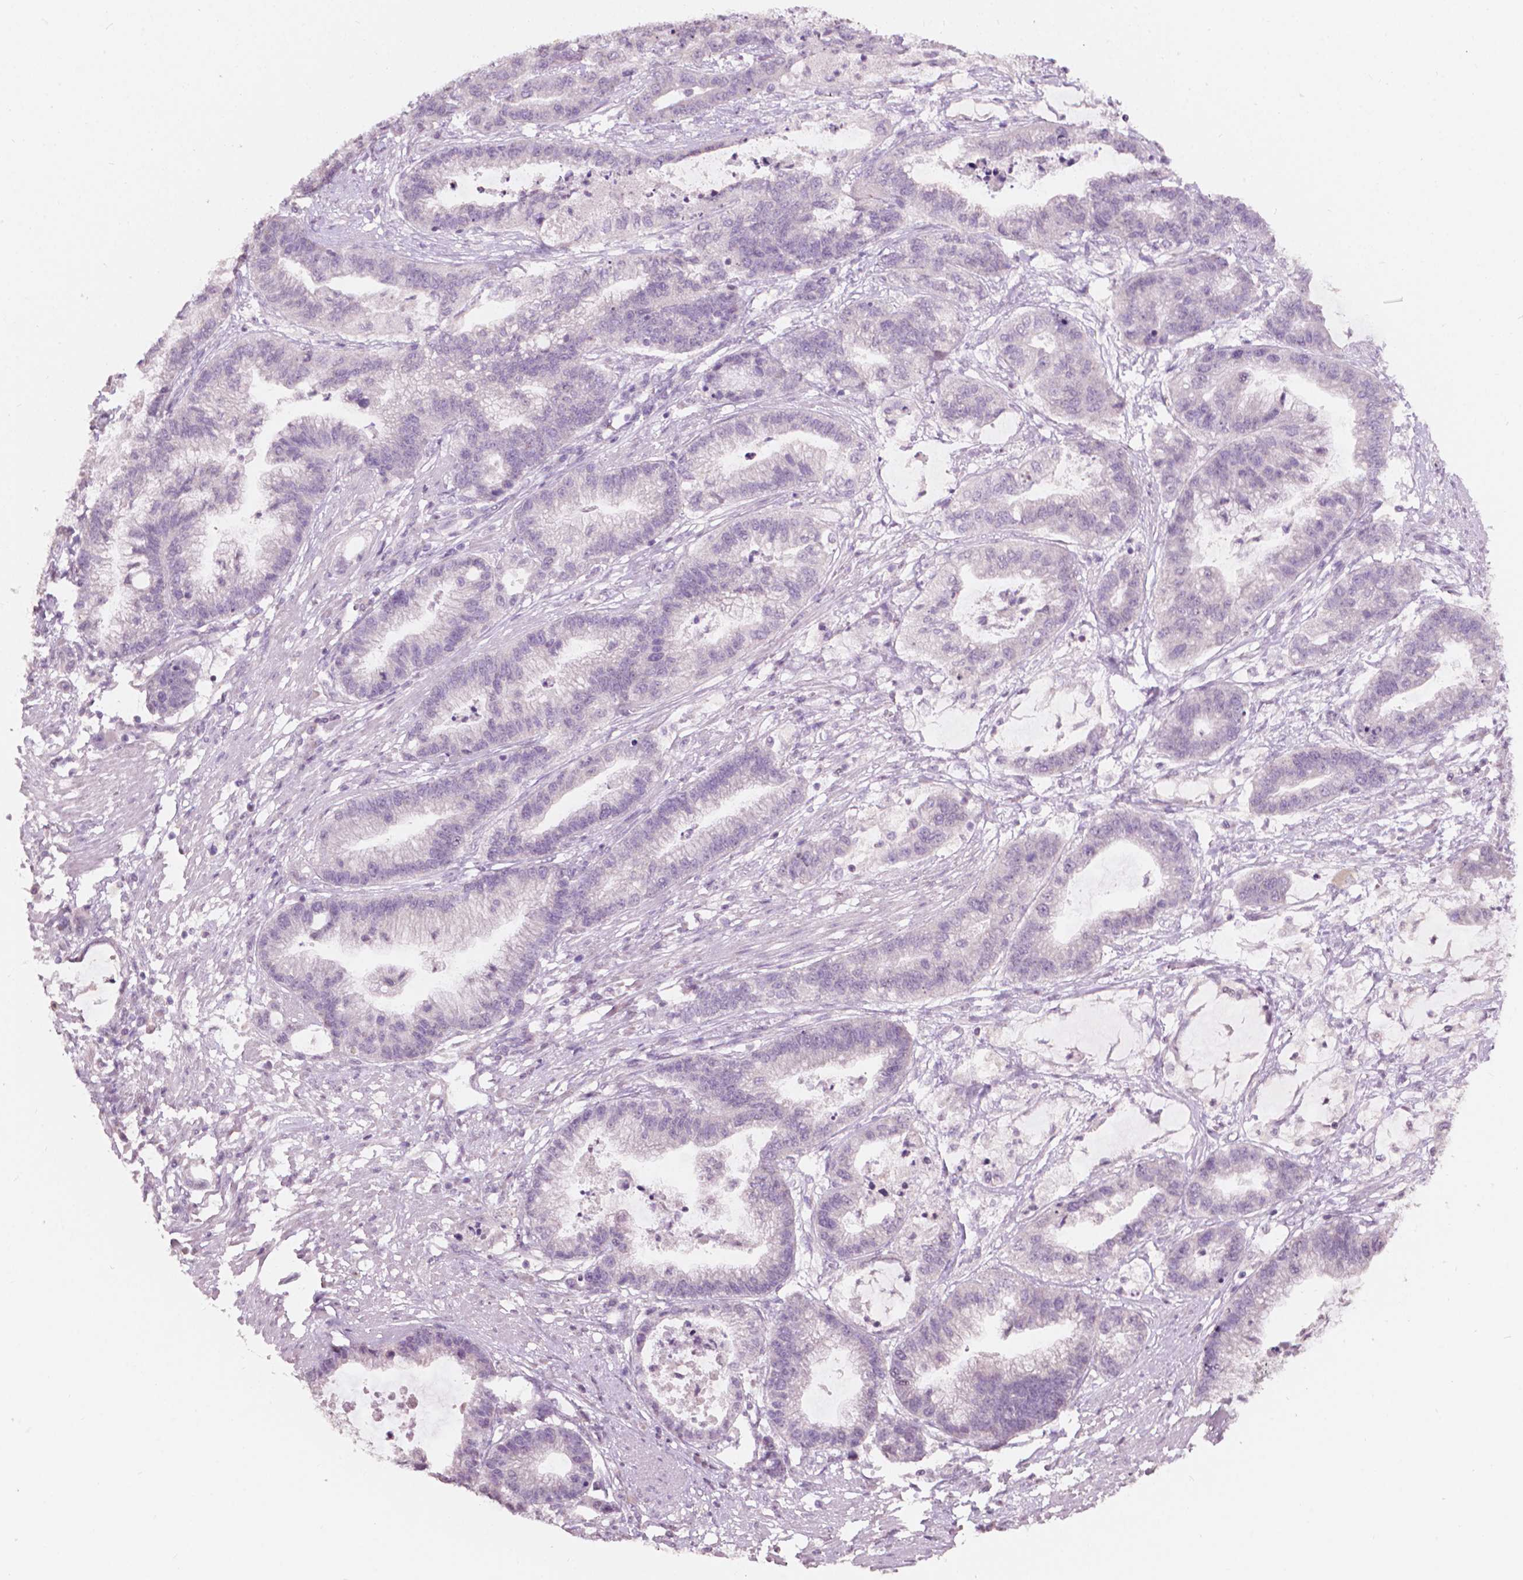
{"staining": {"intensity": "negative", "quantity": "none", "location": "none"}, "tissue": "stomach cancer", "cell_type": "Tumor cells", "image_type": "cancer", "snomed": [{"axis": "morphology", "description": "Adenocarcinoma, NOS"}, {"axis": "topography", "description": "Stomach"}], "caption": "Immunohistochemistry image of neoplastic tissue: human stomach cancer stained with DAB reveals no significant protein expression in tumor cells. The staining is performed using DAB (3,3'-diaminobenzidine) brown chromogen with nuclei counter-stained in using hematoxylin.", "gene": "NOS1AP", "patient": {"sex": "male", "age": 83}}